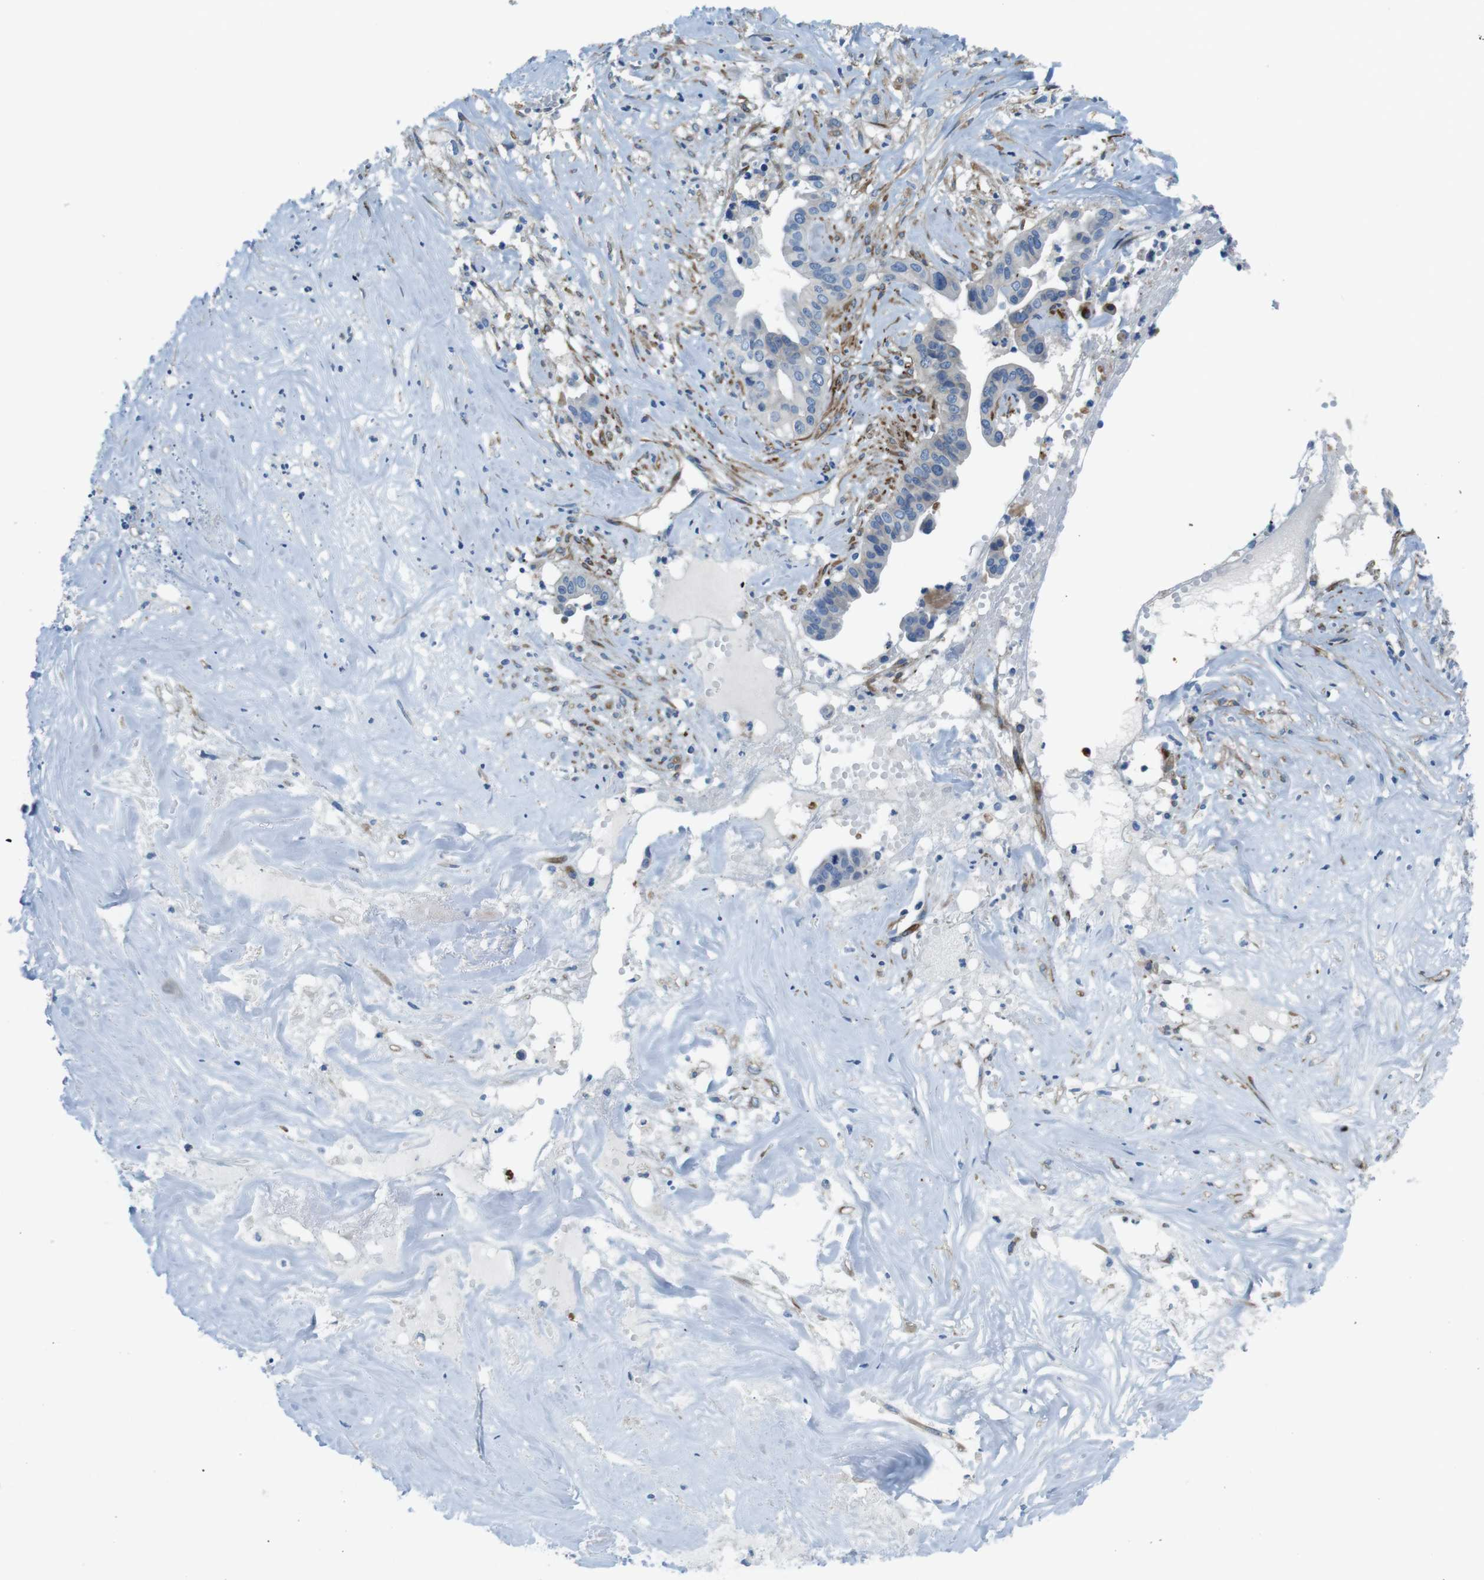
{"staining": {"intensity": "negative", "quantity": "none", "location": "none"}, "tissue": "liver cancer", "cell_type": "Tumor cells", "image_type": "cancer", "snomed": [{"axis": "morphology", "description": "Cholangiocarcinoma"}, {"axis": "topography", "description": "Liver"}], "caption": "High magnification brightfield microscopy of liver cholangiocarcinoma stained with DAB (brown) and counterstained with hematoxylin (blue): tumor cells show no significant positivity.", "gene": "EMP2", "patient": {"sex": "female", "age": 61}}